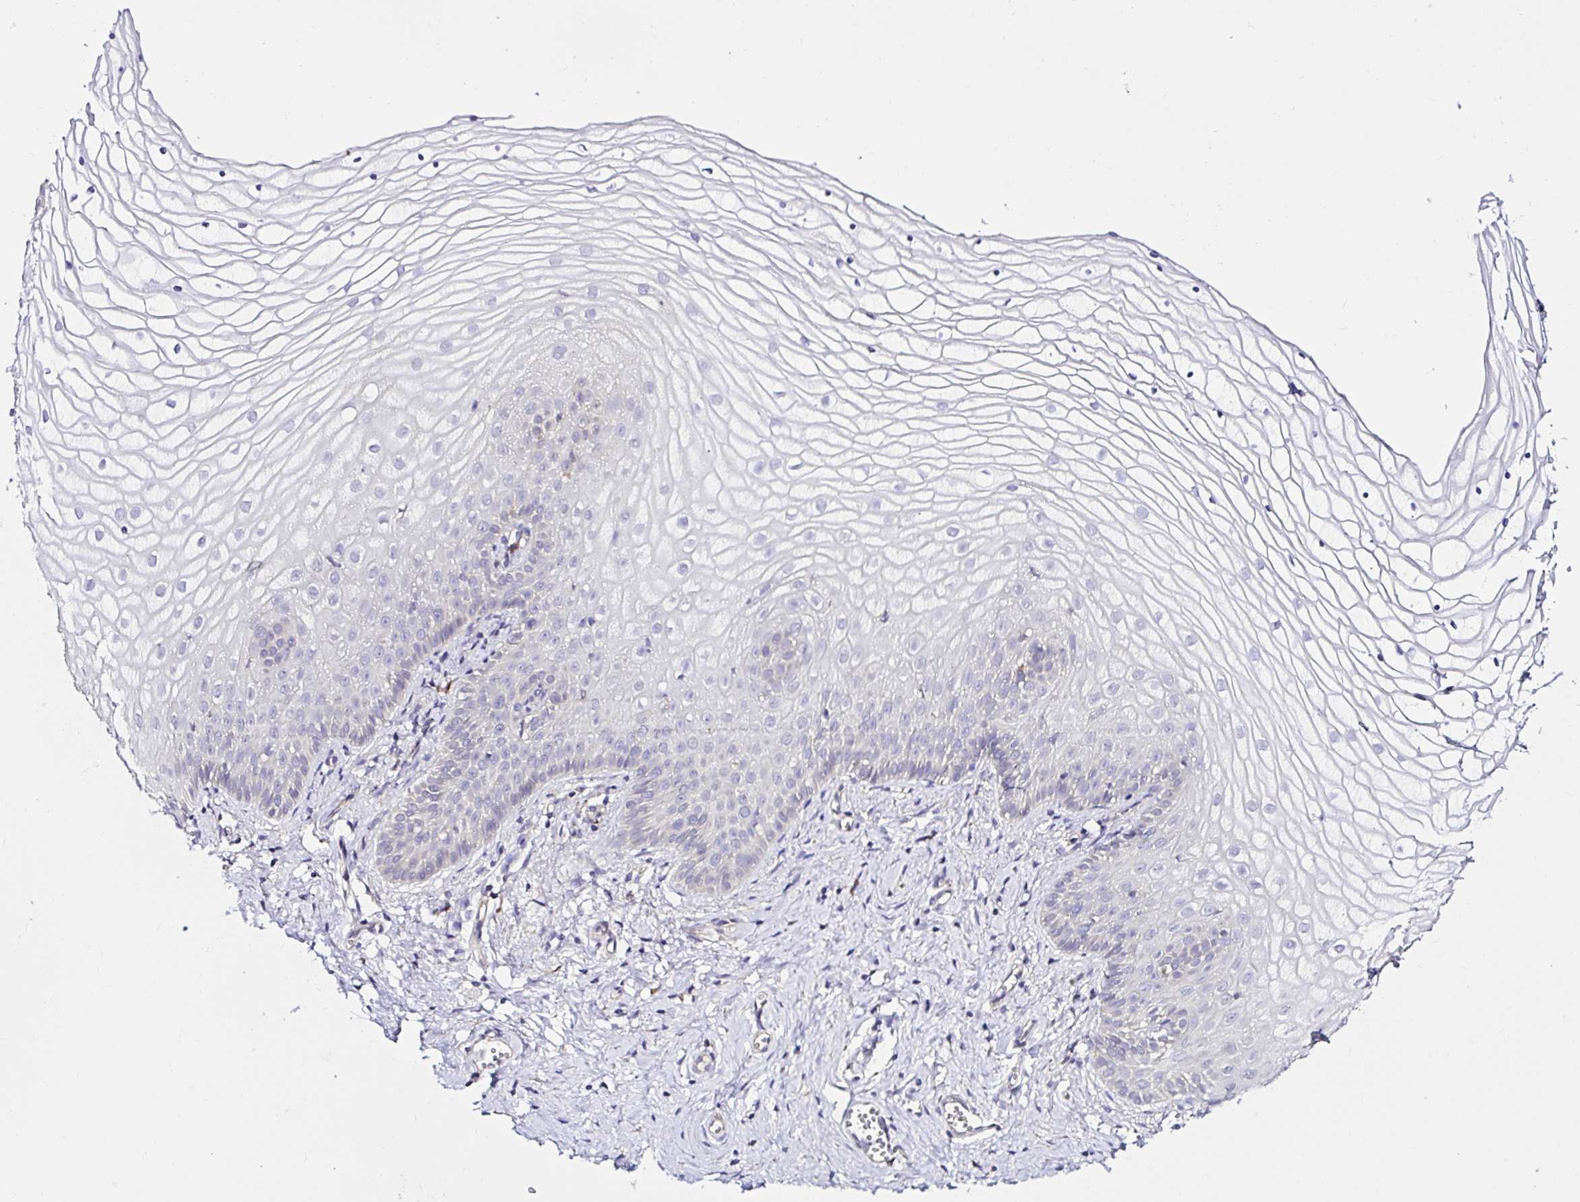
{"staining": {"intensity": "weak", "quantity": "<25%", "location": "cytoplasmic/membranous"}, "tissue": "vagina", "cell_type": "Squamous epithelial cells", "image_type": "normal", "snomed": [{"axis": "morphology", "description": "Normal tissue, NOS"}, {"axis": "topography", "description": "Vagina"}], "caption": "A photomicrograph of human vagina is negative for staining in squamous epithelial cells. Nuclei are stained in blue.", "gene": "VSIG2", "patient": {"sex": "female", "age": 56}}